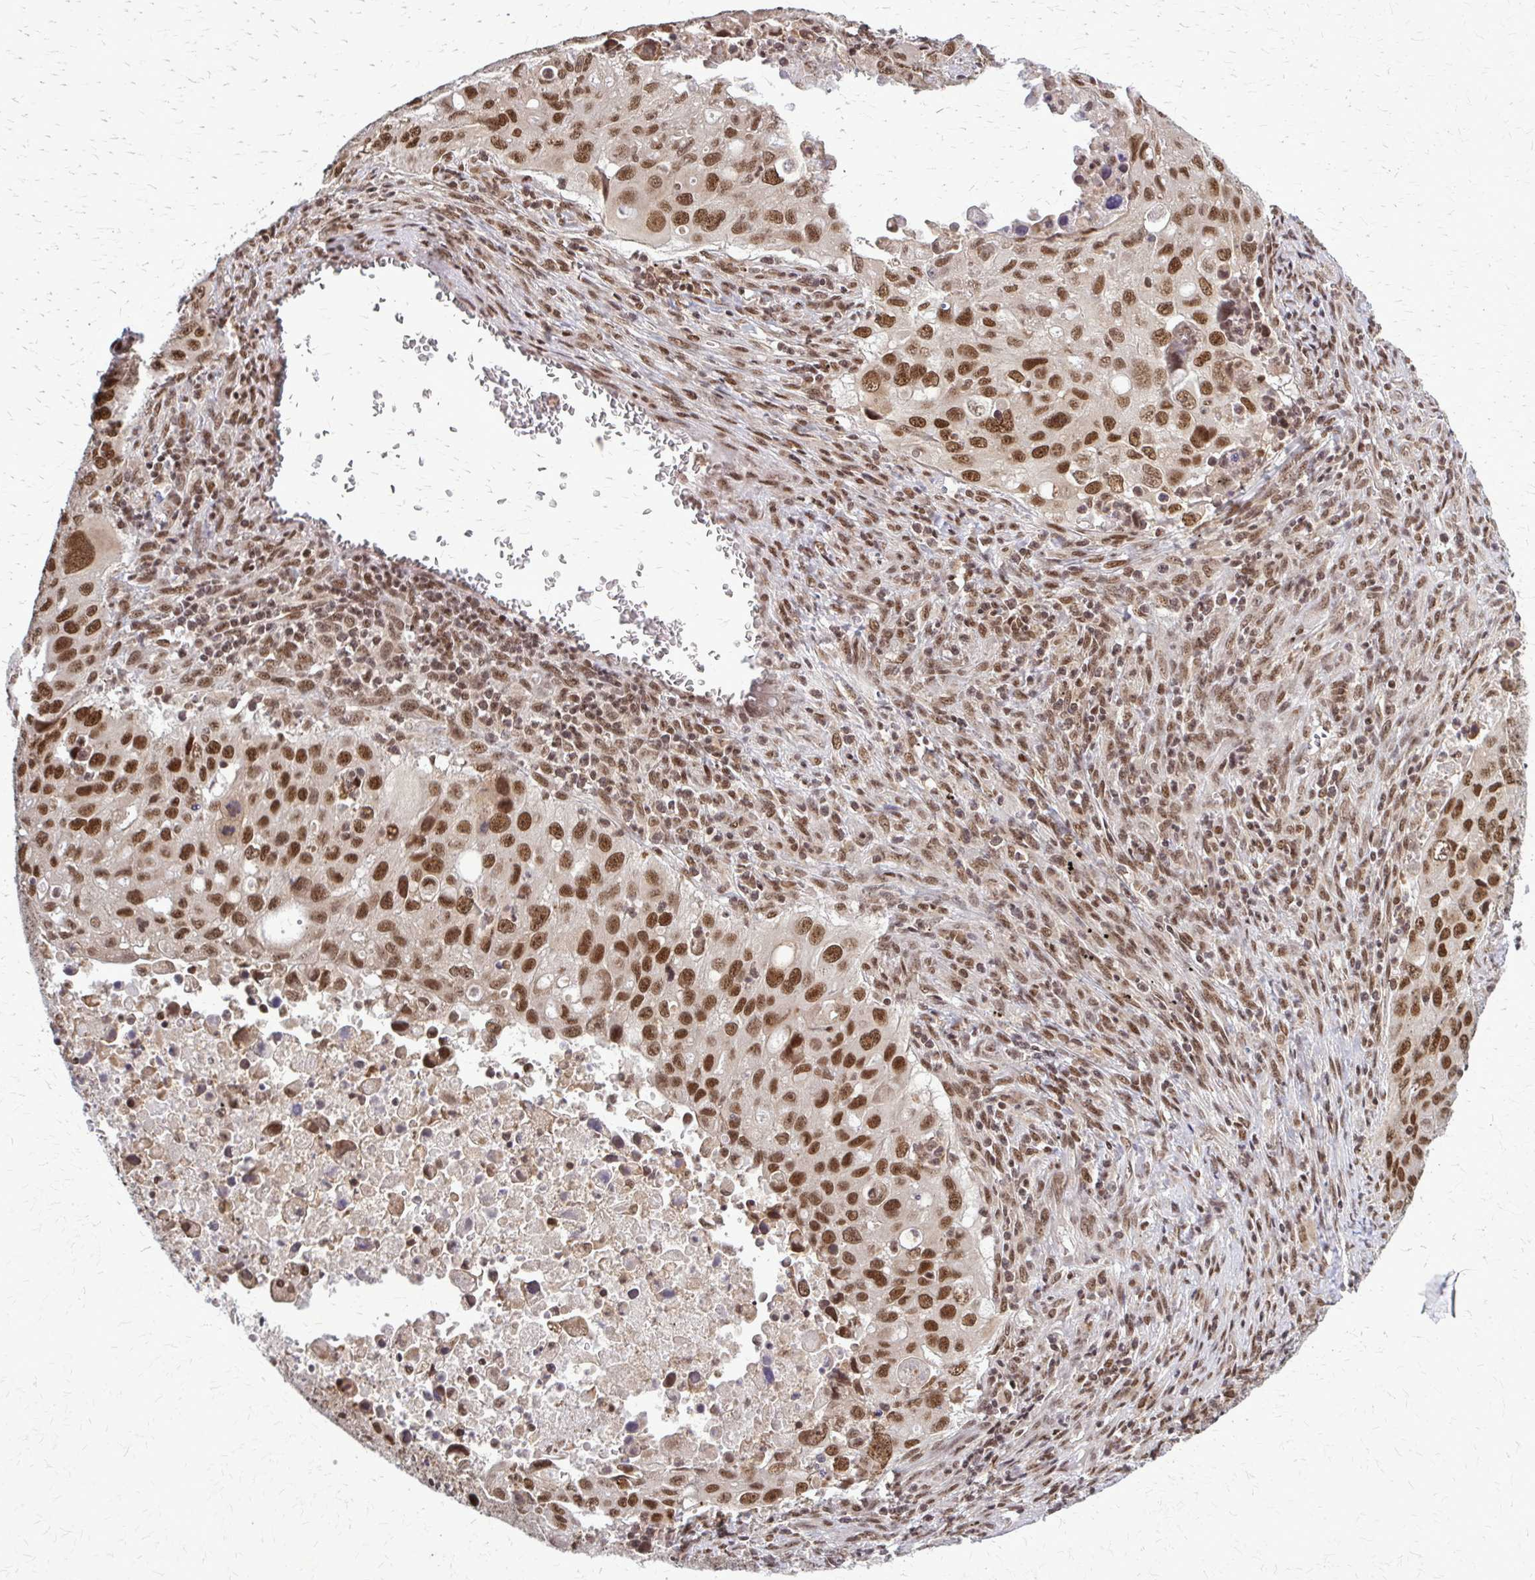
{"staining": {"intensity": "moderate", "quantity": ">75%", "location": "nuclear"}, "tissue": "lung cancer", "cell_type": "Tumor cells", "image_type": "cancer", "snomed": [{"axis": "morphology", "description": "Adenocarcinoma, NOS"}, {"axis": "morphology", "description": "Adenocarcinoma, metastatic, NOS"}, {"axis": "topography", "description": "Lymph node"}, {"axis": "topography", "description": "Lung"}], "caption": "Moderate nuclear protein positivity is appreciated in approximately >75% of tumor cells in lung cancer.", "gene": "HDAC3", "patient": {"sex": "female", "age": 42}}